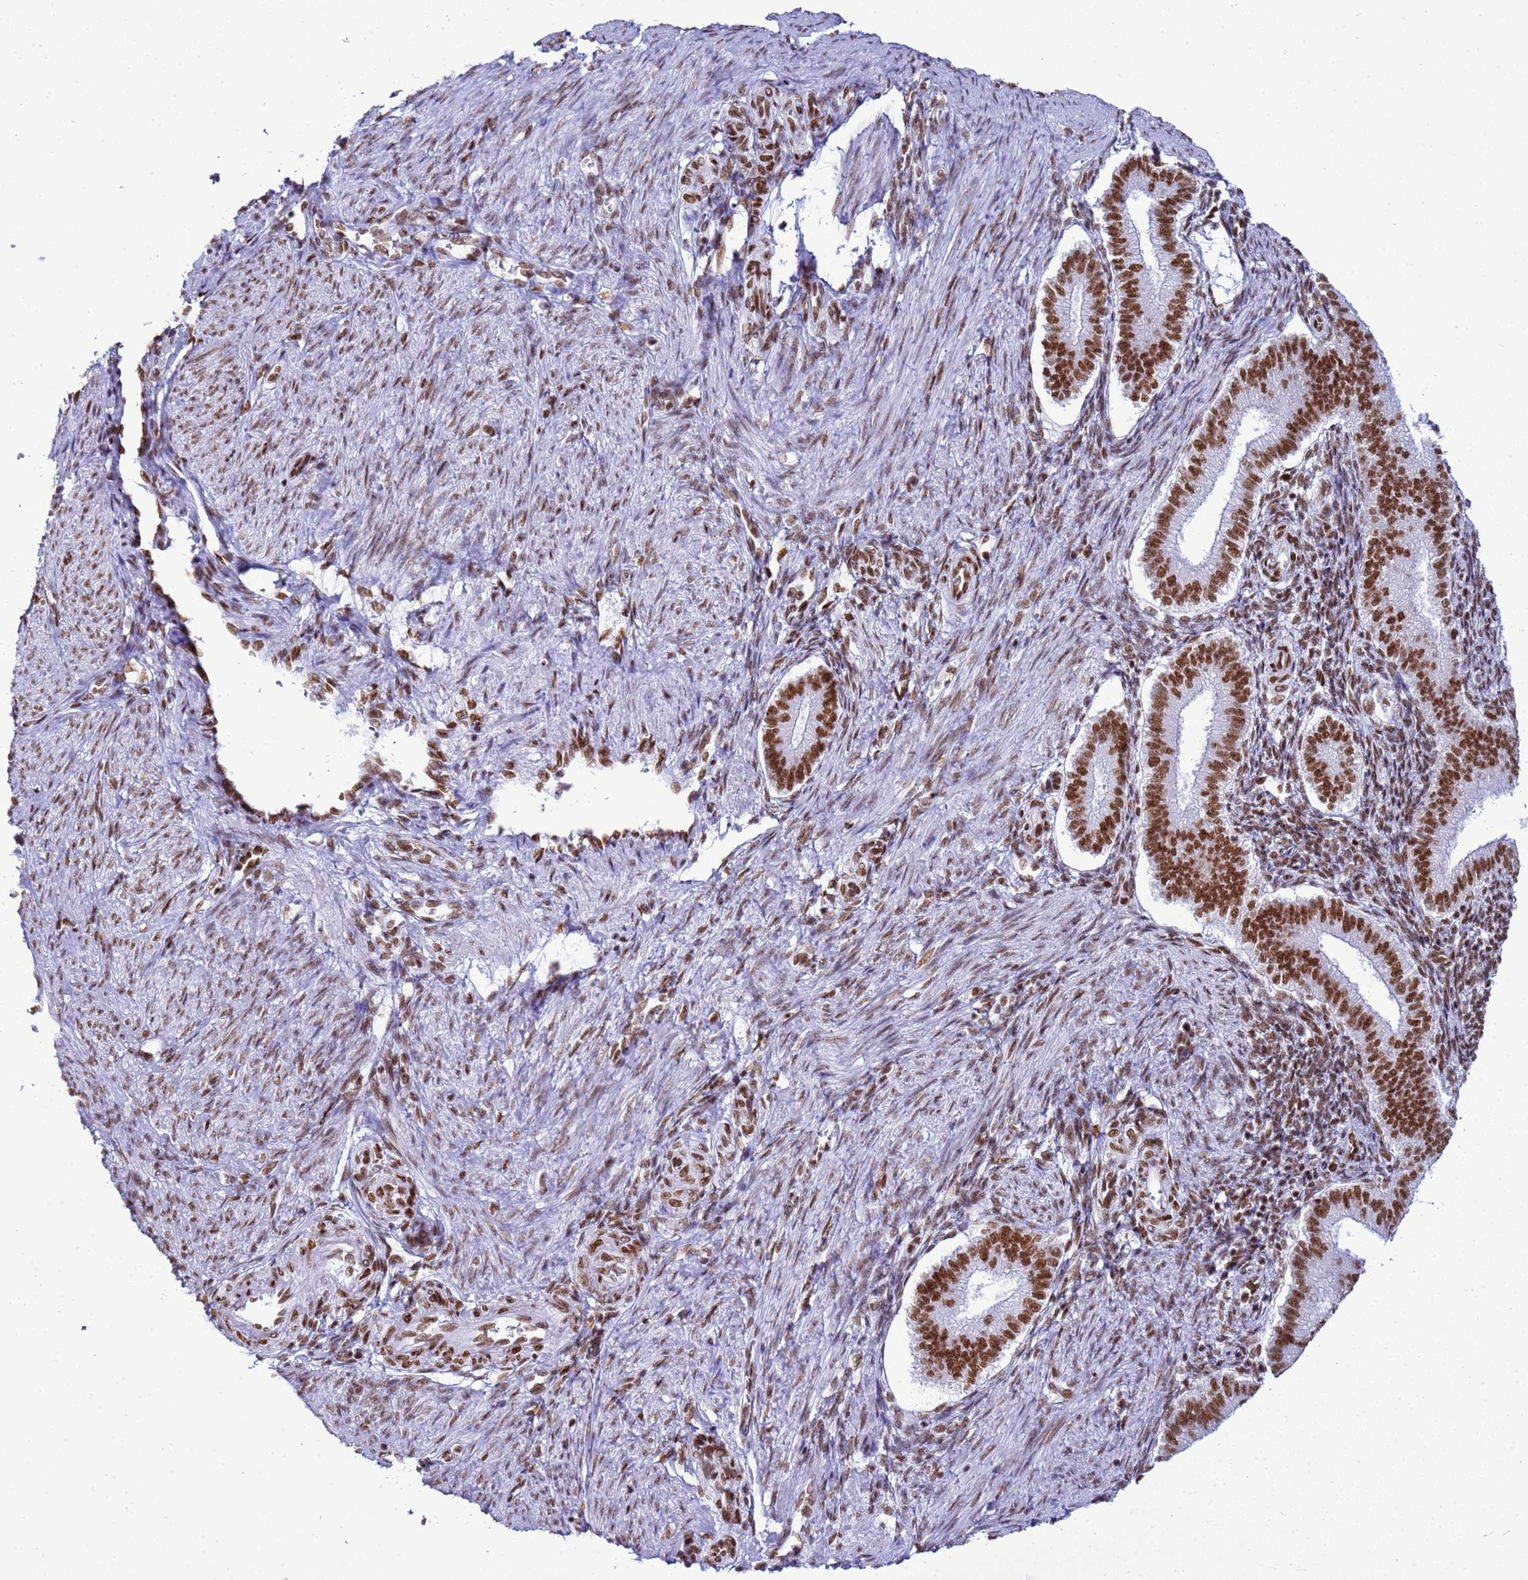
{"staining": {"intensity": "moderate", "quantity": ">75%", "location": "nuclear"}, "tissue": "endometrium", "cell_type": "Cells in endometrial stroma", "image_type": "normal", "snomed": [{"axis": "morphology", "description": "Normal tissue, NOS"}, {"axis": "topography", "description": "Endometrium"}], "caption": "Endometrium stained with DAB (3,3'-diaminobenzidine) IHC exhibits medium levels of moderate nuclear positivity in about >75% of cells in endometrial stroma.", "gene": "RALY", "patient": {"sex": "female", "age": 25}}